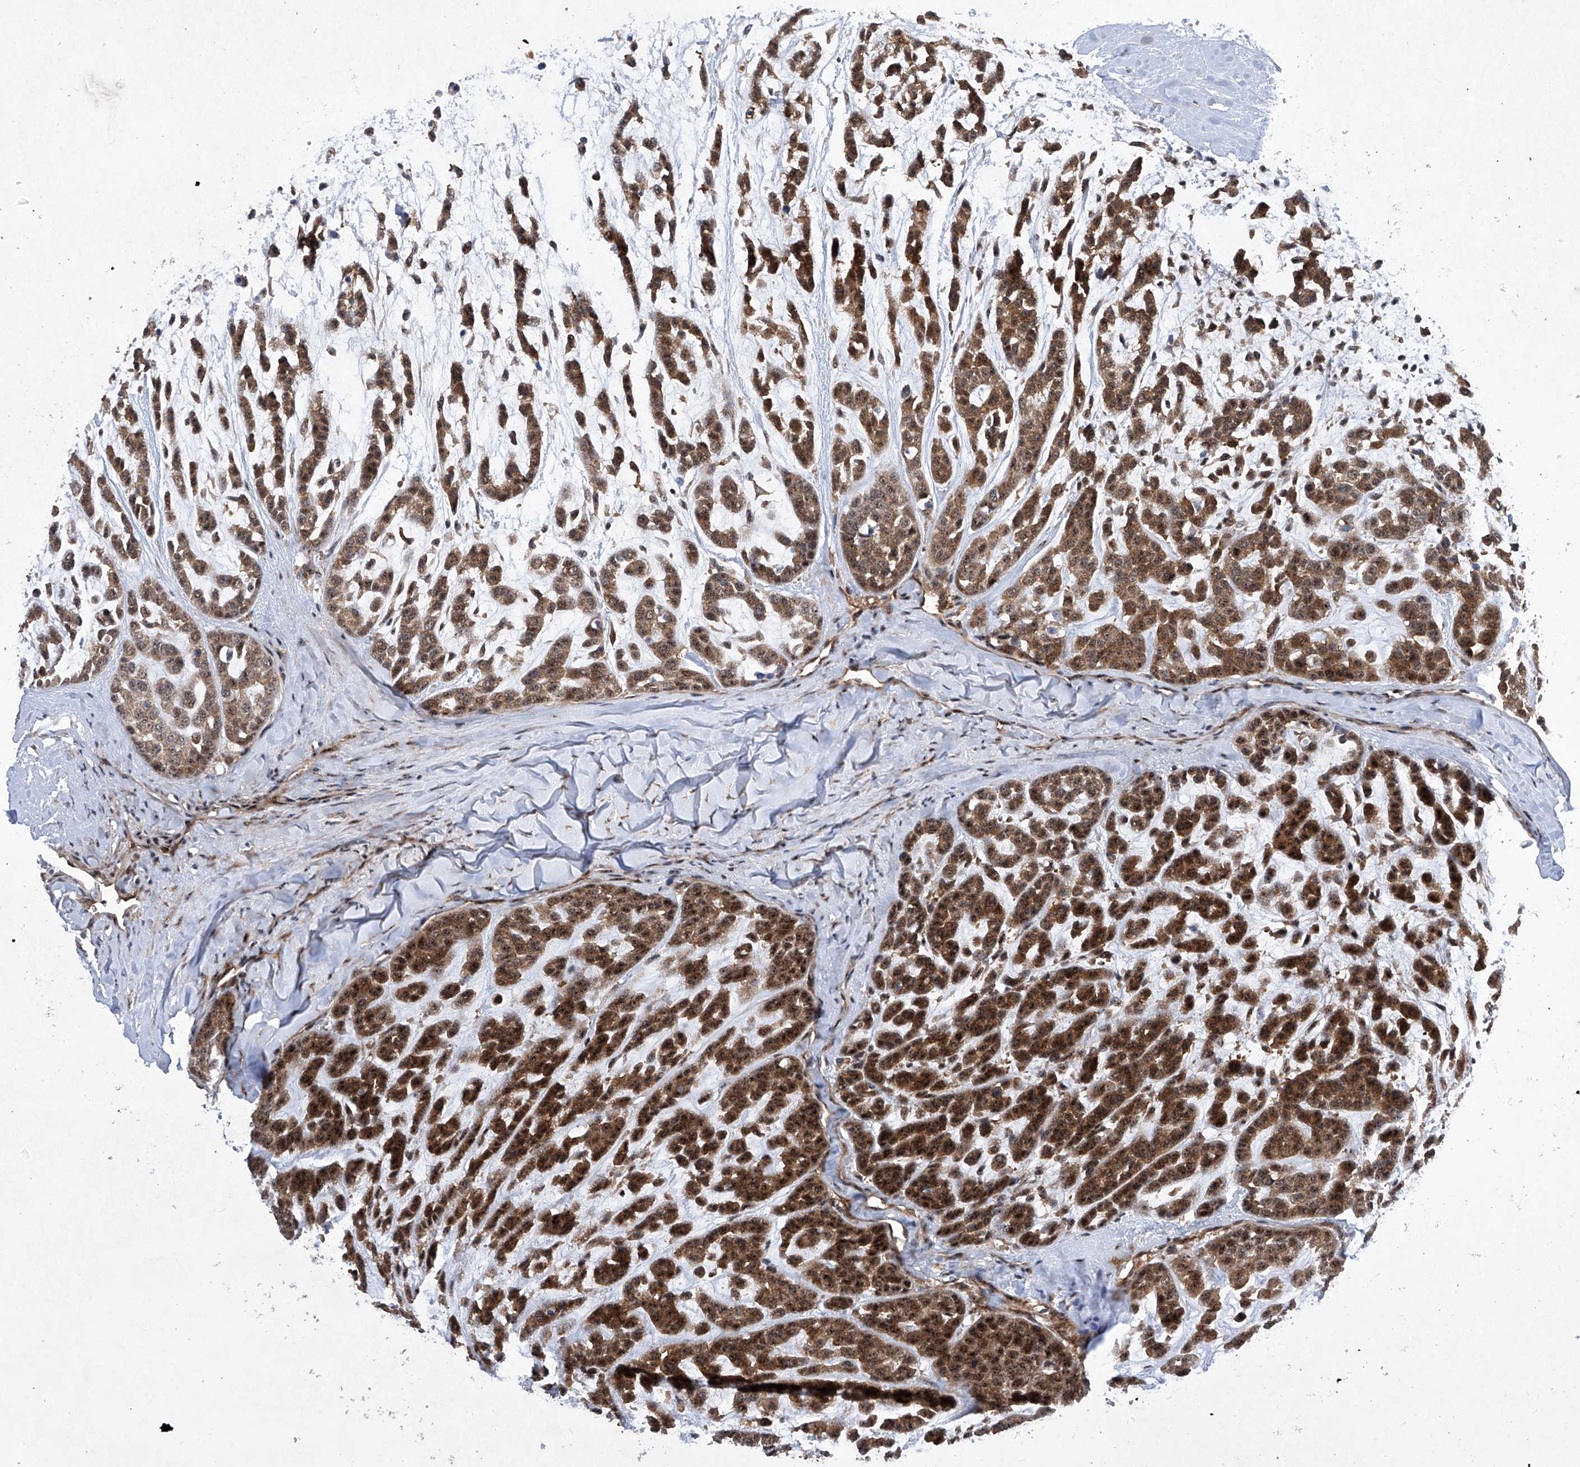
{"staining": {"intensity": "moderate", "quantity": ">75%", "location": "cytoplasmic/membranous,nuclear"}, "tissue": "head and neck cancer", "cell_type": "Tumor cells", "image_type": "cancer", "snomed": [{"axis": "morphology", "description": "Adenocarcinoma, NOS"}, {"axis": "morphology", "description": "Adenoma, NOS"}, {"axis": "topography", "description": "Head-Neck"}], "caption": "This micrograph demonstrates head and neck cancer (adenoma) stained with IHC to label a protein in brown. The cytoplasmic/membranous and nuclear of tumor cells show moderate positivity for the protein. Nuclei are counter-stained blue.", "gene": "CISH", "patient": {"sex": "female", "age": 55}}